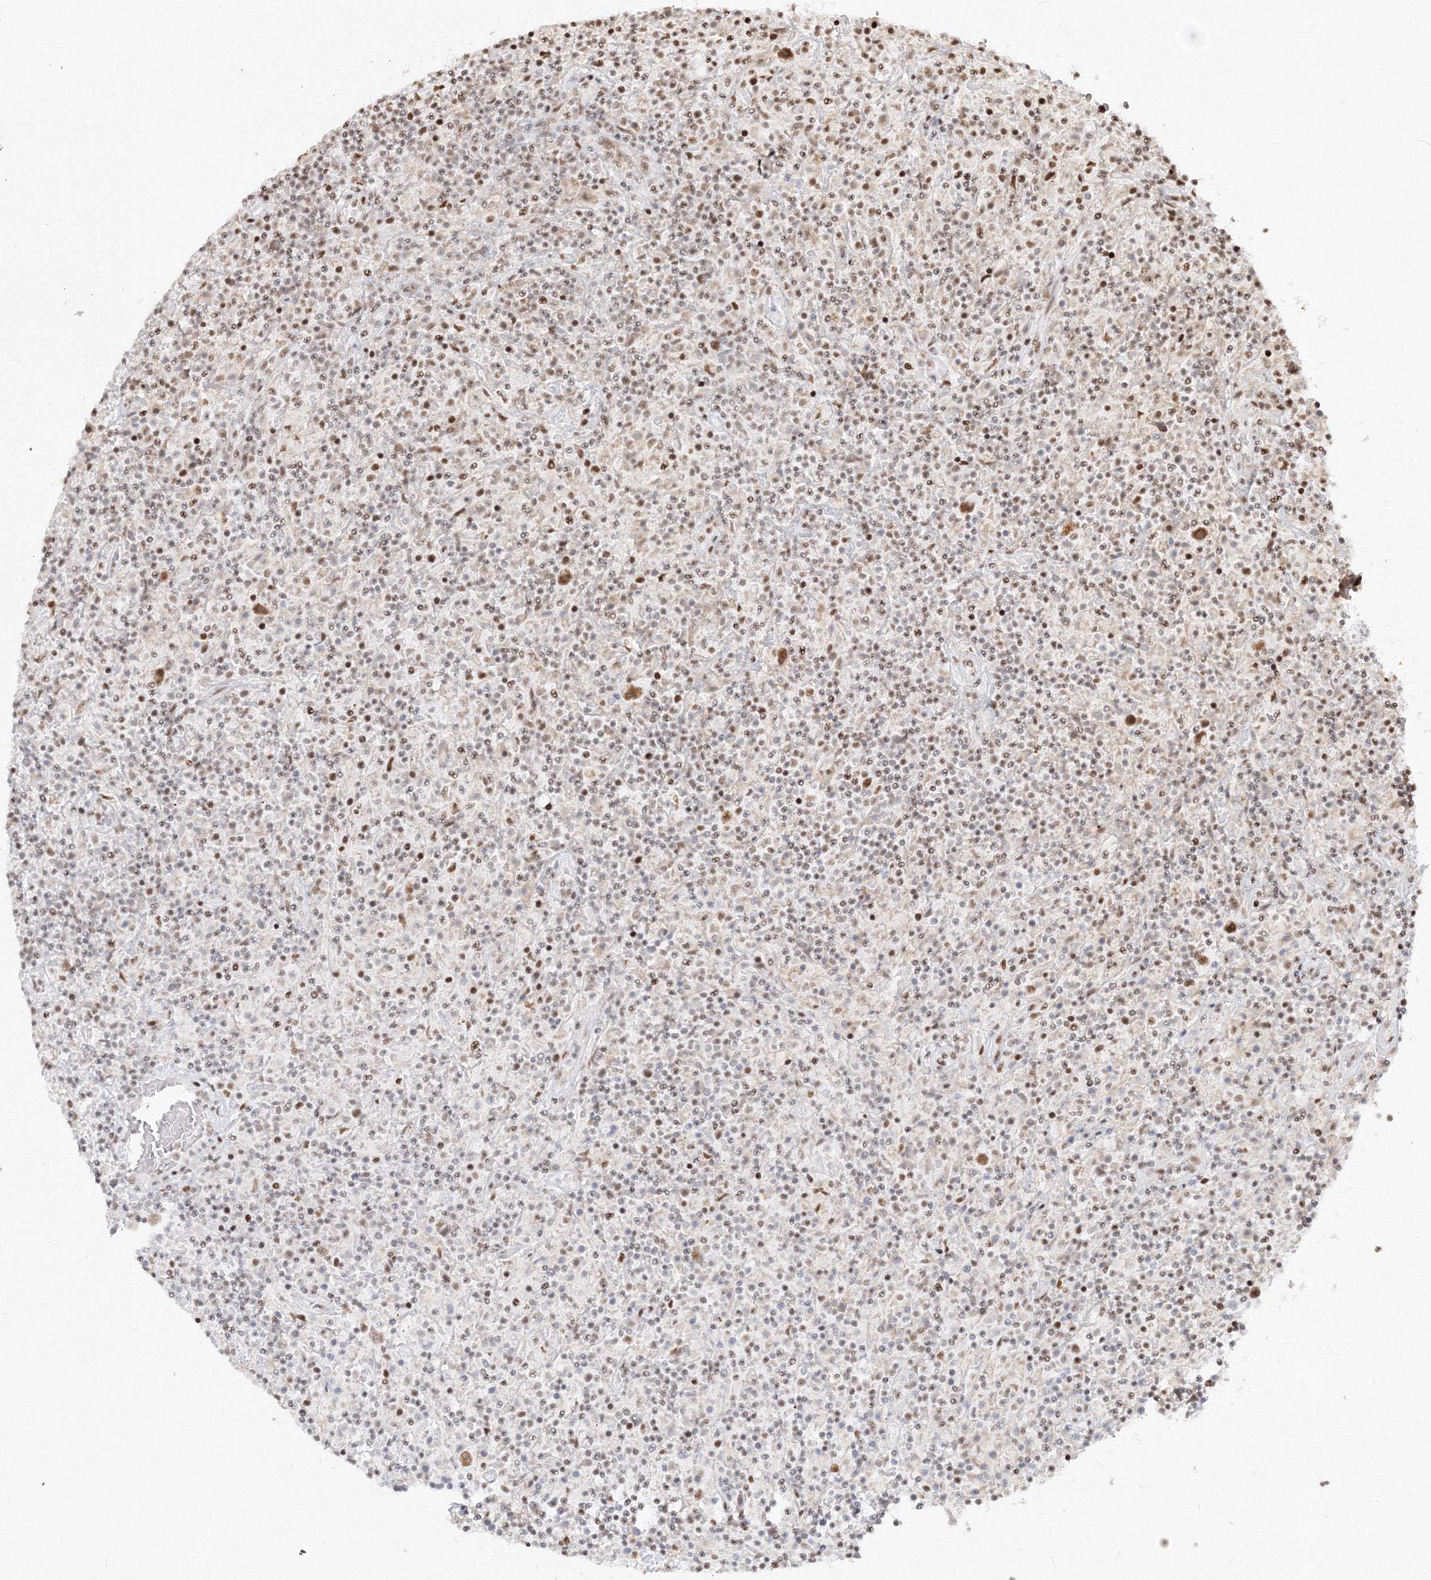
{"staining": {"intensity": "moderate", "quantity": ">75%", "location": "nuclear"}, "tissue": "lymphoma", "cell_type": "Tumor cells", "image_type": "cancer", "snomed": [{"axis": "morphology", "description": "Hodgkin's disease, NOS"}, {"axis": "topography", "description": "Lymph node"}], "caption": "Immunohistochemistry histopathology image of neoplastic tissue: human lymphoma stained using immunohistochemistry (IHC) demonstrates medium levels of moderate protein expression localized specifically in the nuclear of tumor cells, appearing as a nuclear brown color.", "gene": "PPP4R2", "patient": {"sex": "male", "age": 70}}